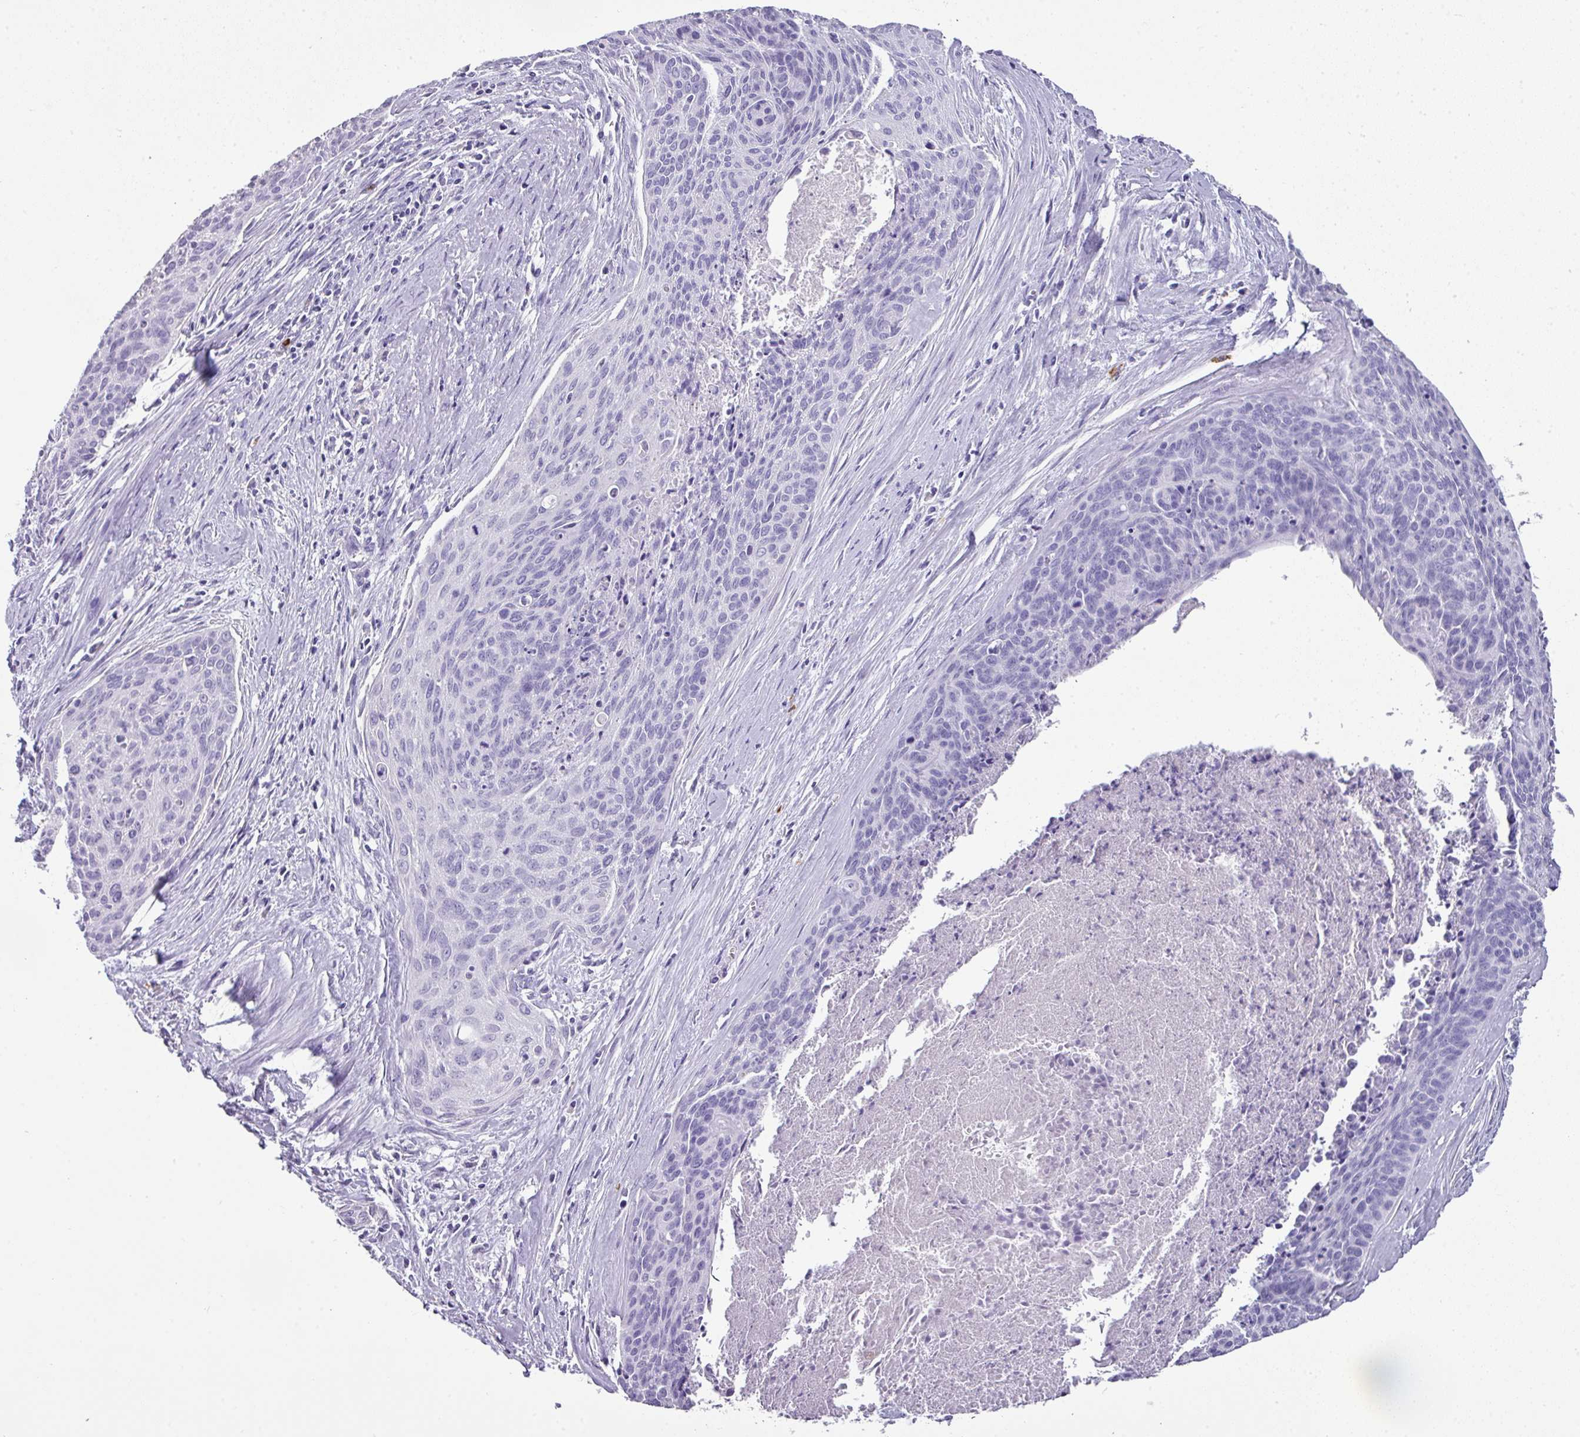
{"staining": {"intensity": "negative", "quantity": "none", "location": "none"}, "tissue": "cervical cancer", "cell_type": "Tumor cells", "image_type": "cancer", "snomed": [{"axis": "morphology", "description": "Squamous cell carcinoma, NOS"}, {"axis": "topography", "description": "Cervix"}], "caption": "A photomicrograph of squamous cell carcinoma (cervical) stained for a protein displays no brown staining in tumor cells. (DAB (3,3'-diaminobenzidine) IHC with hematoxylin counter stain).", "gene": "CTSG", "patient": {"sex": "female", "age": 55}}